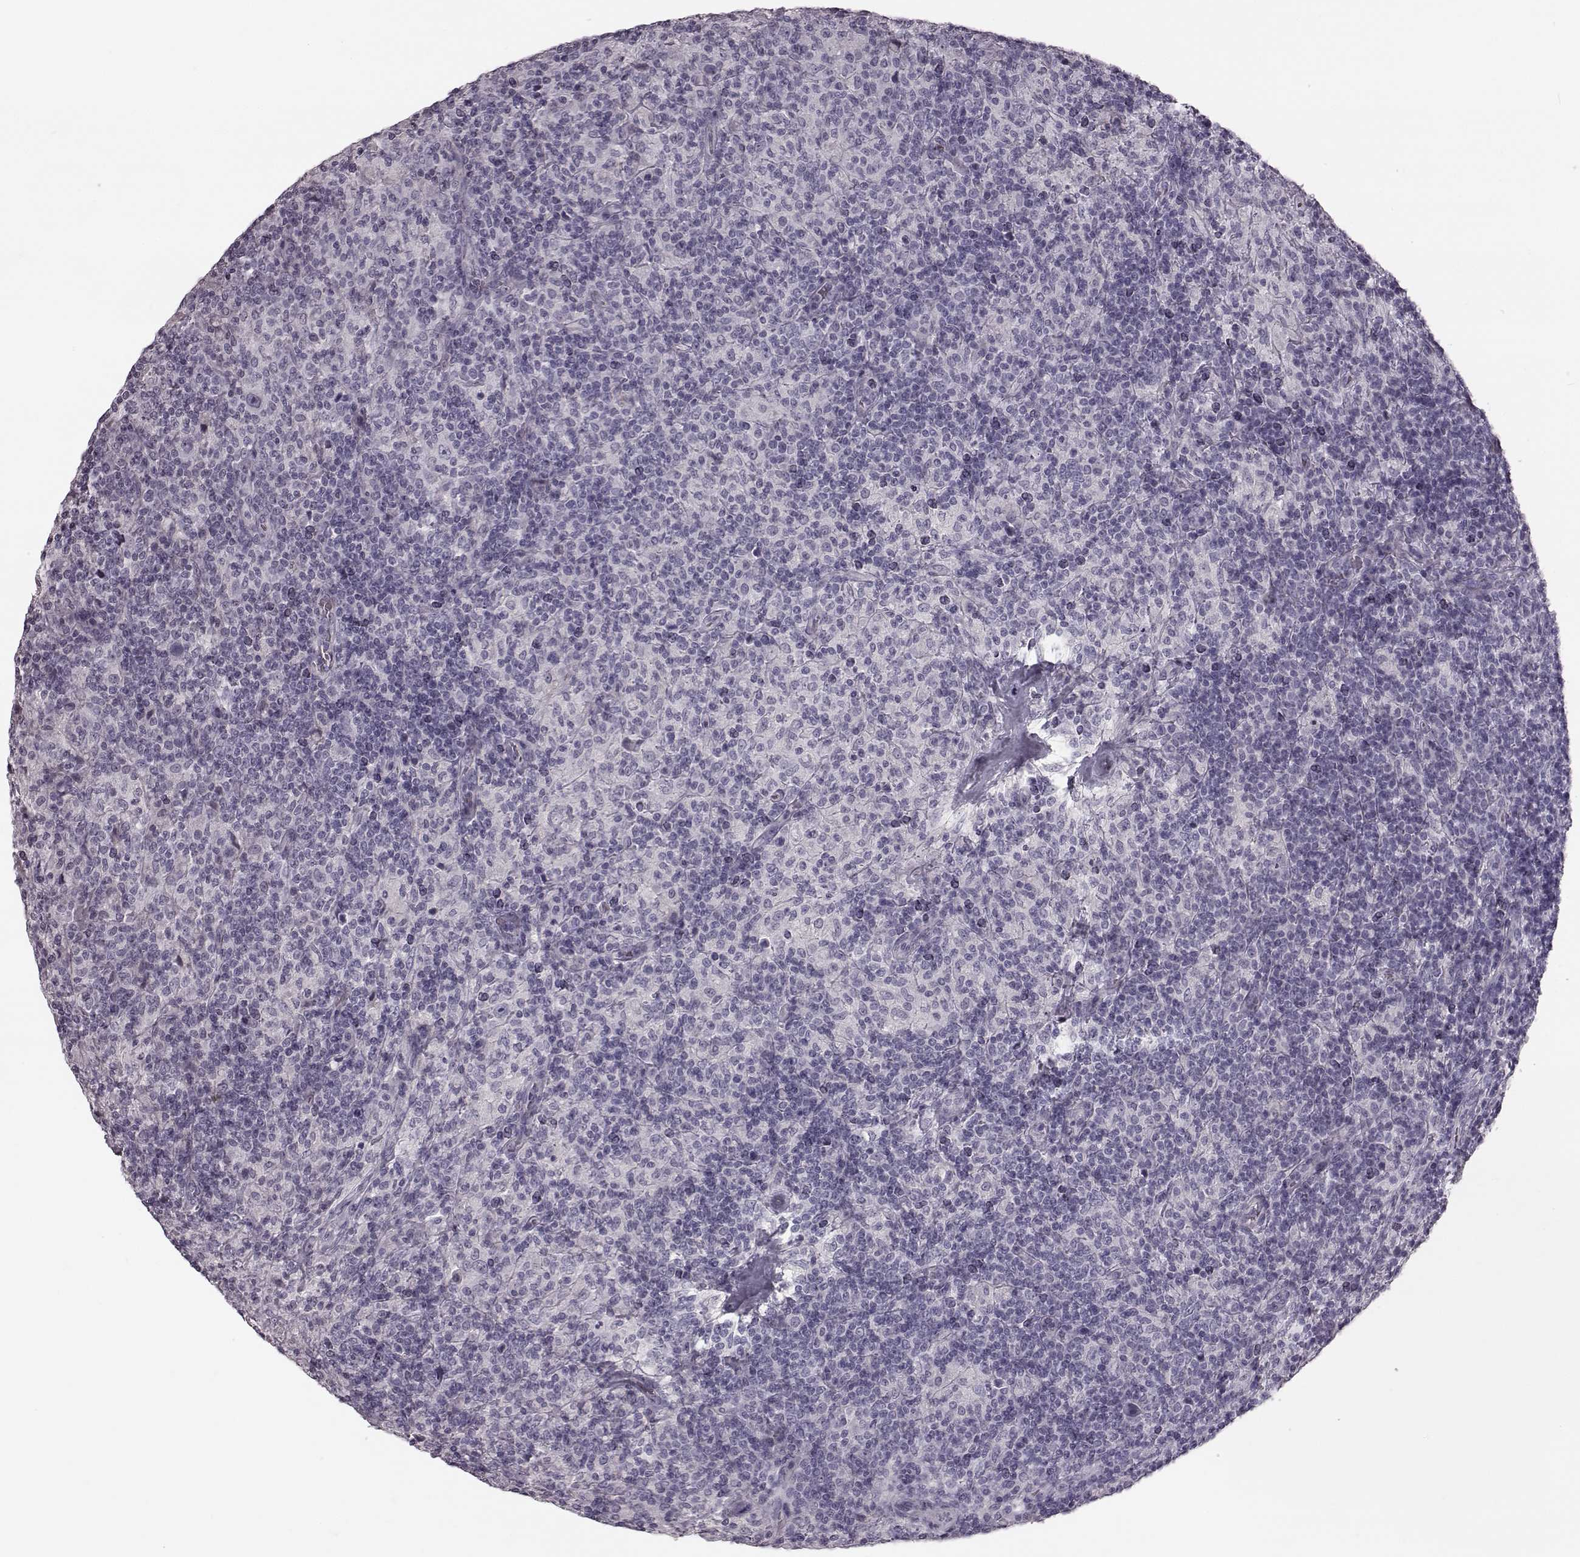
{"staining": {"intensity": "negative", "quantity": "none", "location": "none"}, "tissue": "lymphoma", "cell_type": "Tumor cells", "image_type": "cancer", "snomed": [{"axis": "morphology", "description": "Hodgkin's disease, NOS"}, {"axis": "topography", "description": "Lymph node"}], "caption": "Tumor cells show no significant positivity in Hodgkin's disease.", "gene": "ZNF433", "patient": {"sex": "male", "age": 70}}